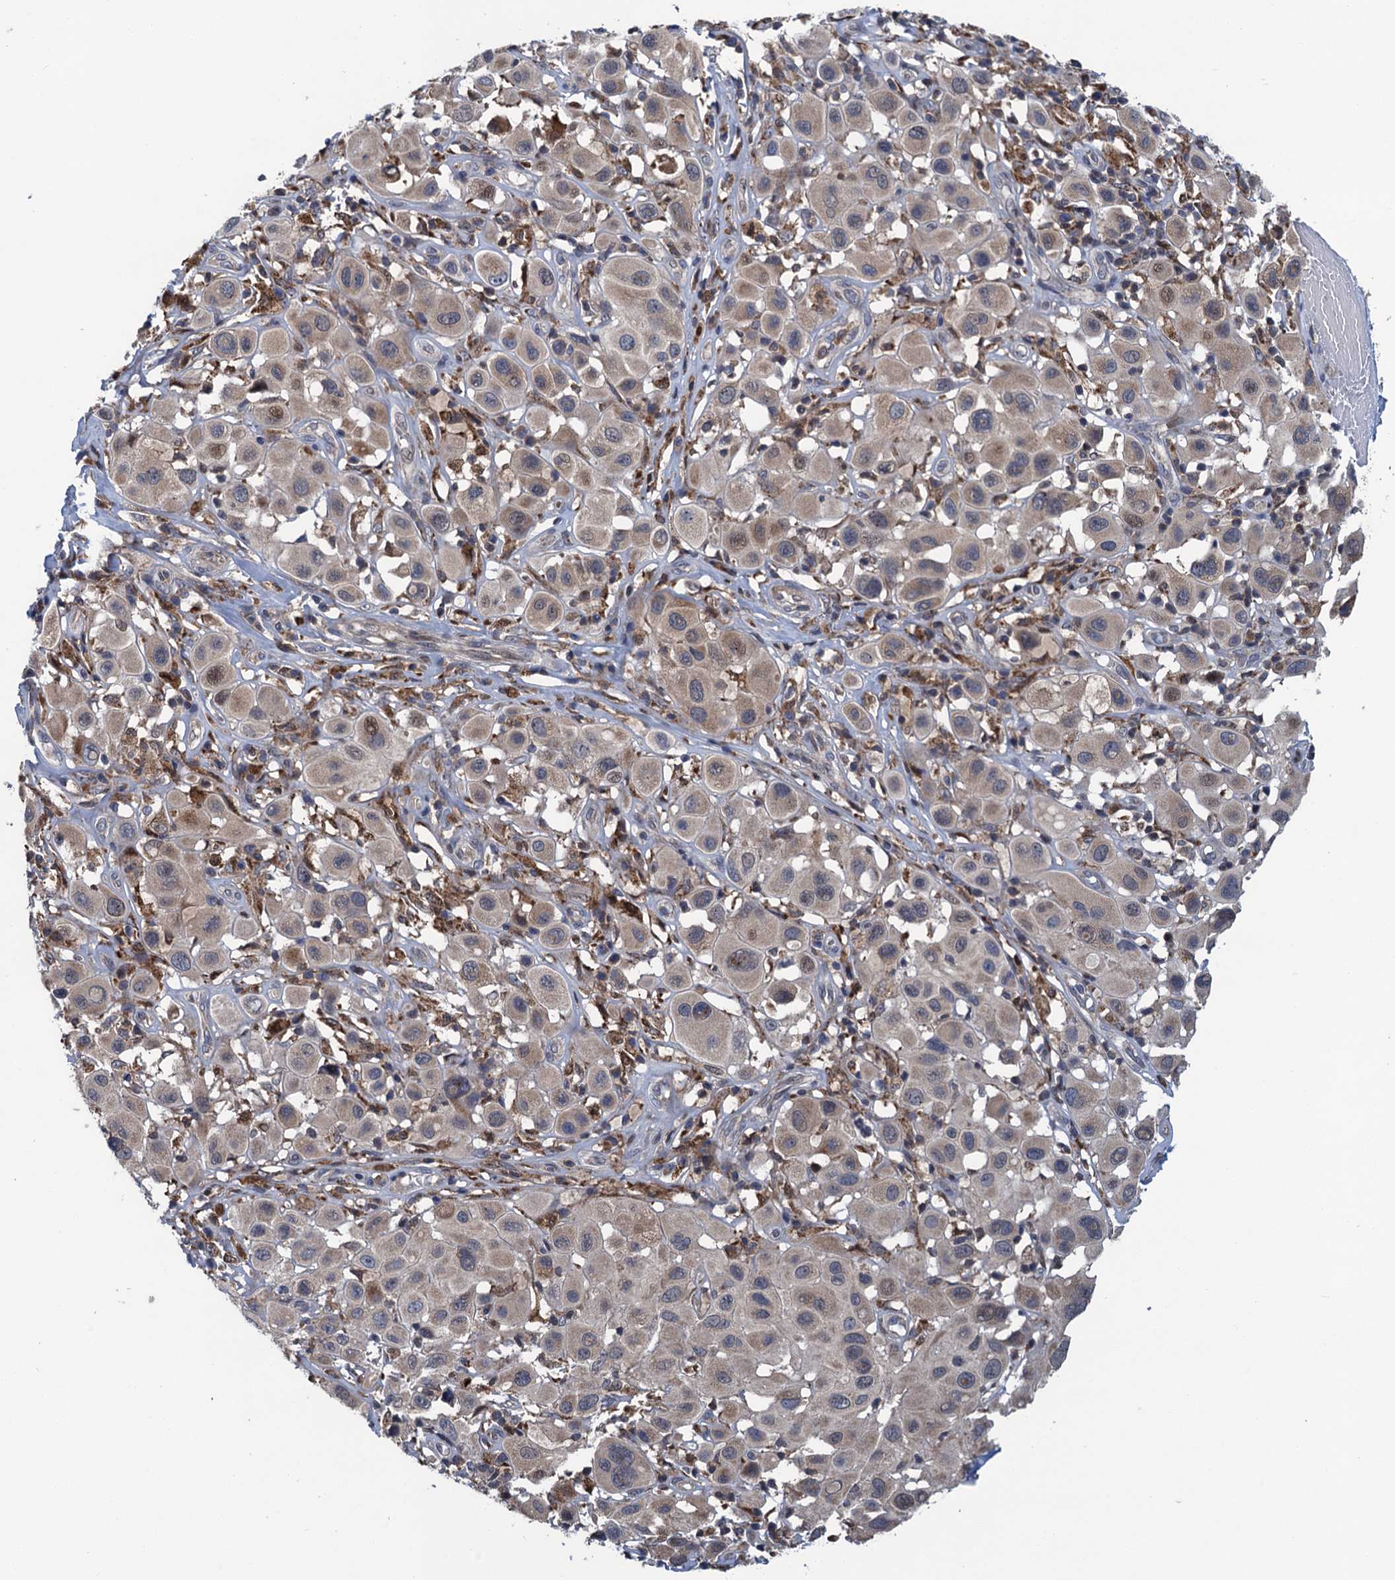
{"staining": {"intensity": "weak", "quantity": "<25%", "location": "cytoplasmic/membranous,nuclear"}, "tissue": "melanoma", "cell_type": "Tumor cells", "image_type": "cancer", "snomed": [{"axis": "morphology", "description": "Malignant melanoma, Metastatic site"}, {"axis": "topography", "description": "Skin"}], "caption": "Tumor cells show no significant protein expression in malignant melanoma (metastatic site).", "gene": "CNTN5", "patient": {"sex": "male", "age": 41}}